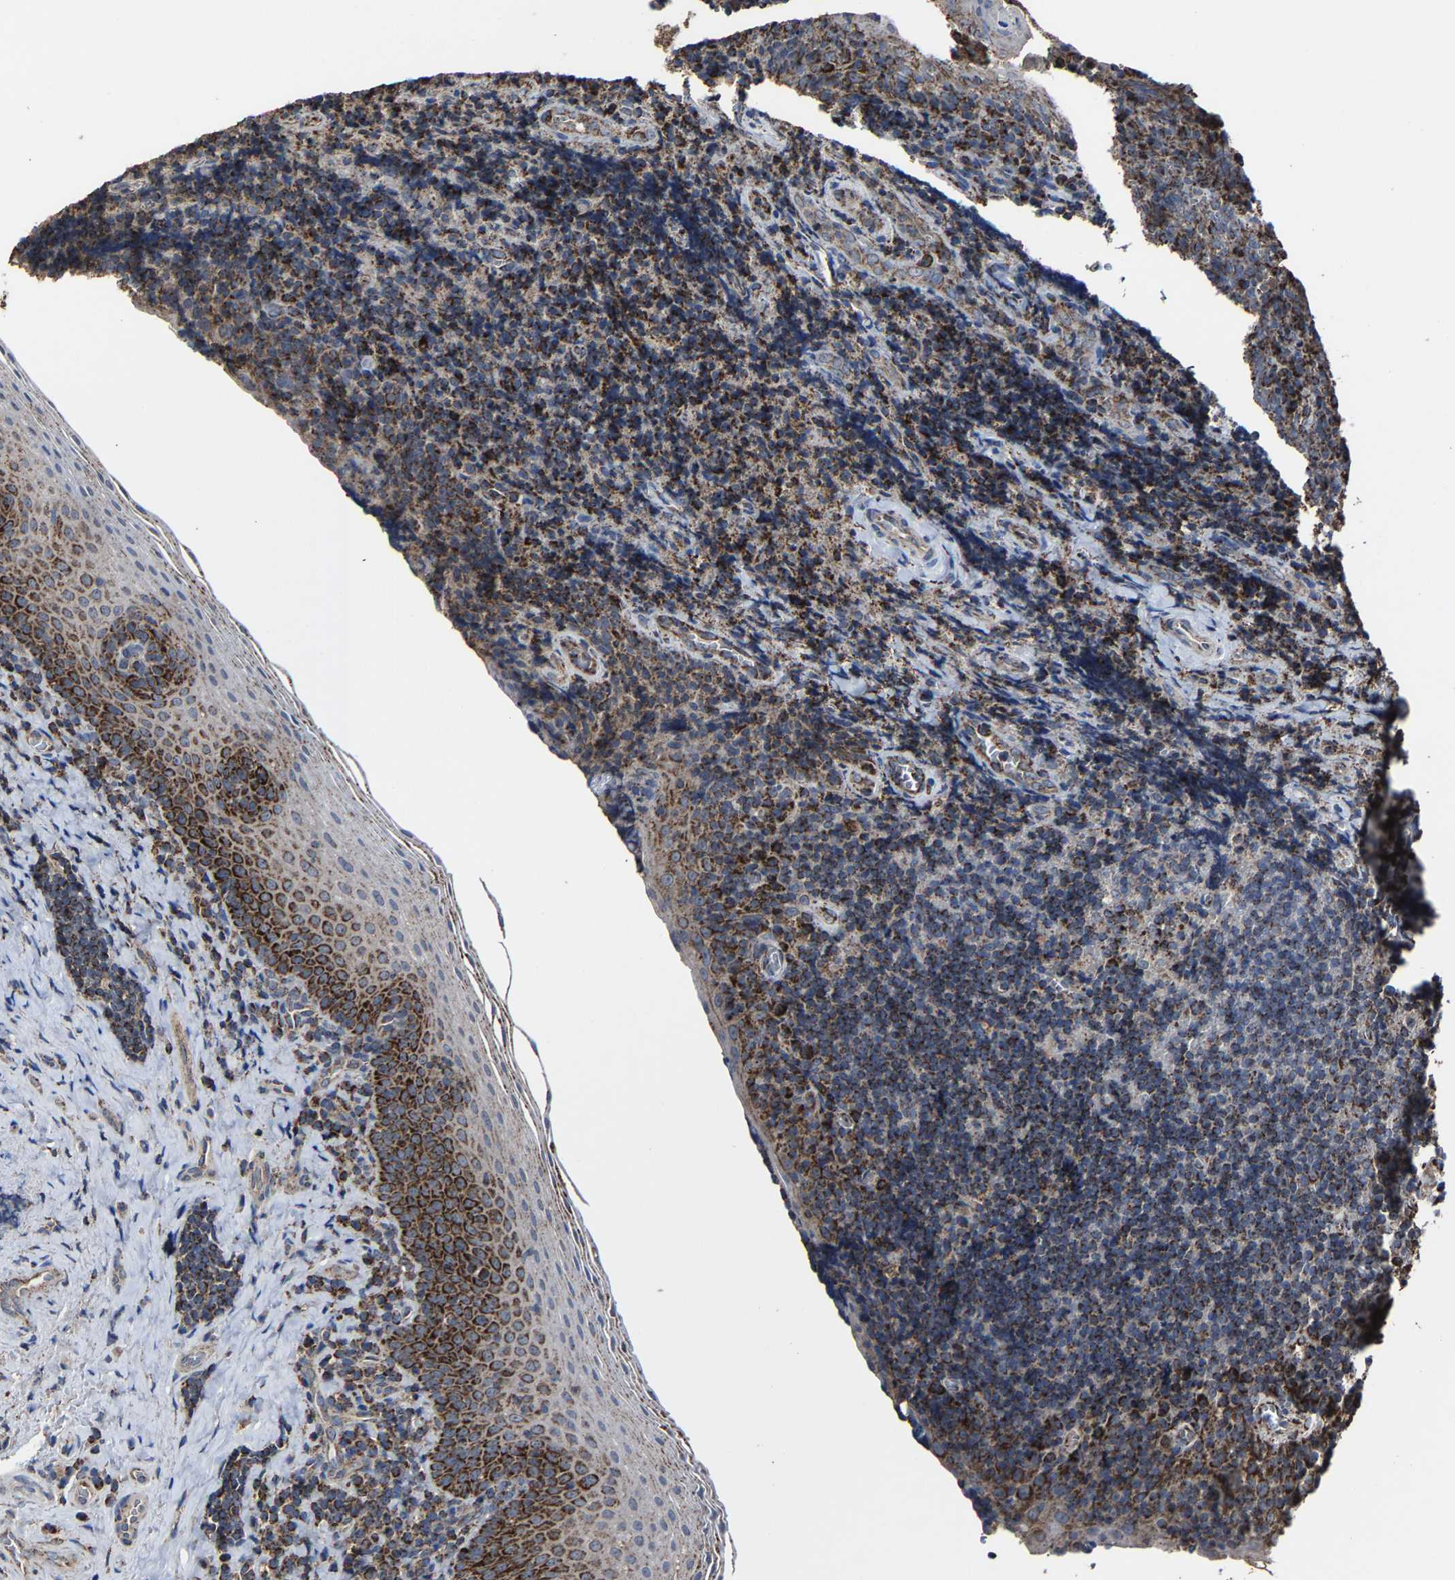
{"staining": {"intensity": "strong", "quantity": ">75%", "location": "cytoplasmic/membranous"}, "tissue": "tonsil", "cell_type": "Germinal center cells", "image_type": "normal", "snomed": [{"axis": "morphology", "description": "Normal tissue, NOS"}, {"axis": "morphology", "description": "Inflammation, NOS"}, {"axis": "topography", "description": "Tonsil"}], "caption": "High-magnification brightfield microscopy of benign tonsil stained with DAB (brown) and counterstained with hematoxylin (blue). germinal center cells exhibit strong cytoplasmic/membranous staining is seen in about>75% of cells.", "gene": "NDUFV3", "patient": {"sex": "female", "age": 31}}